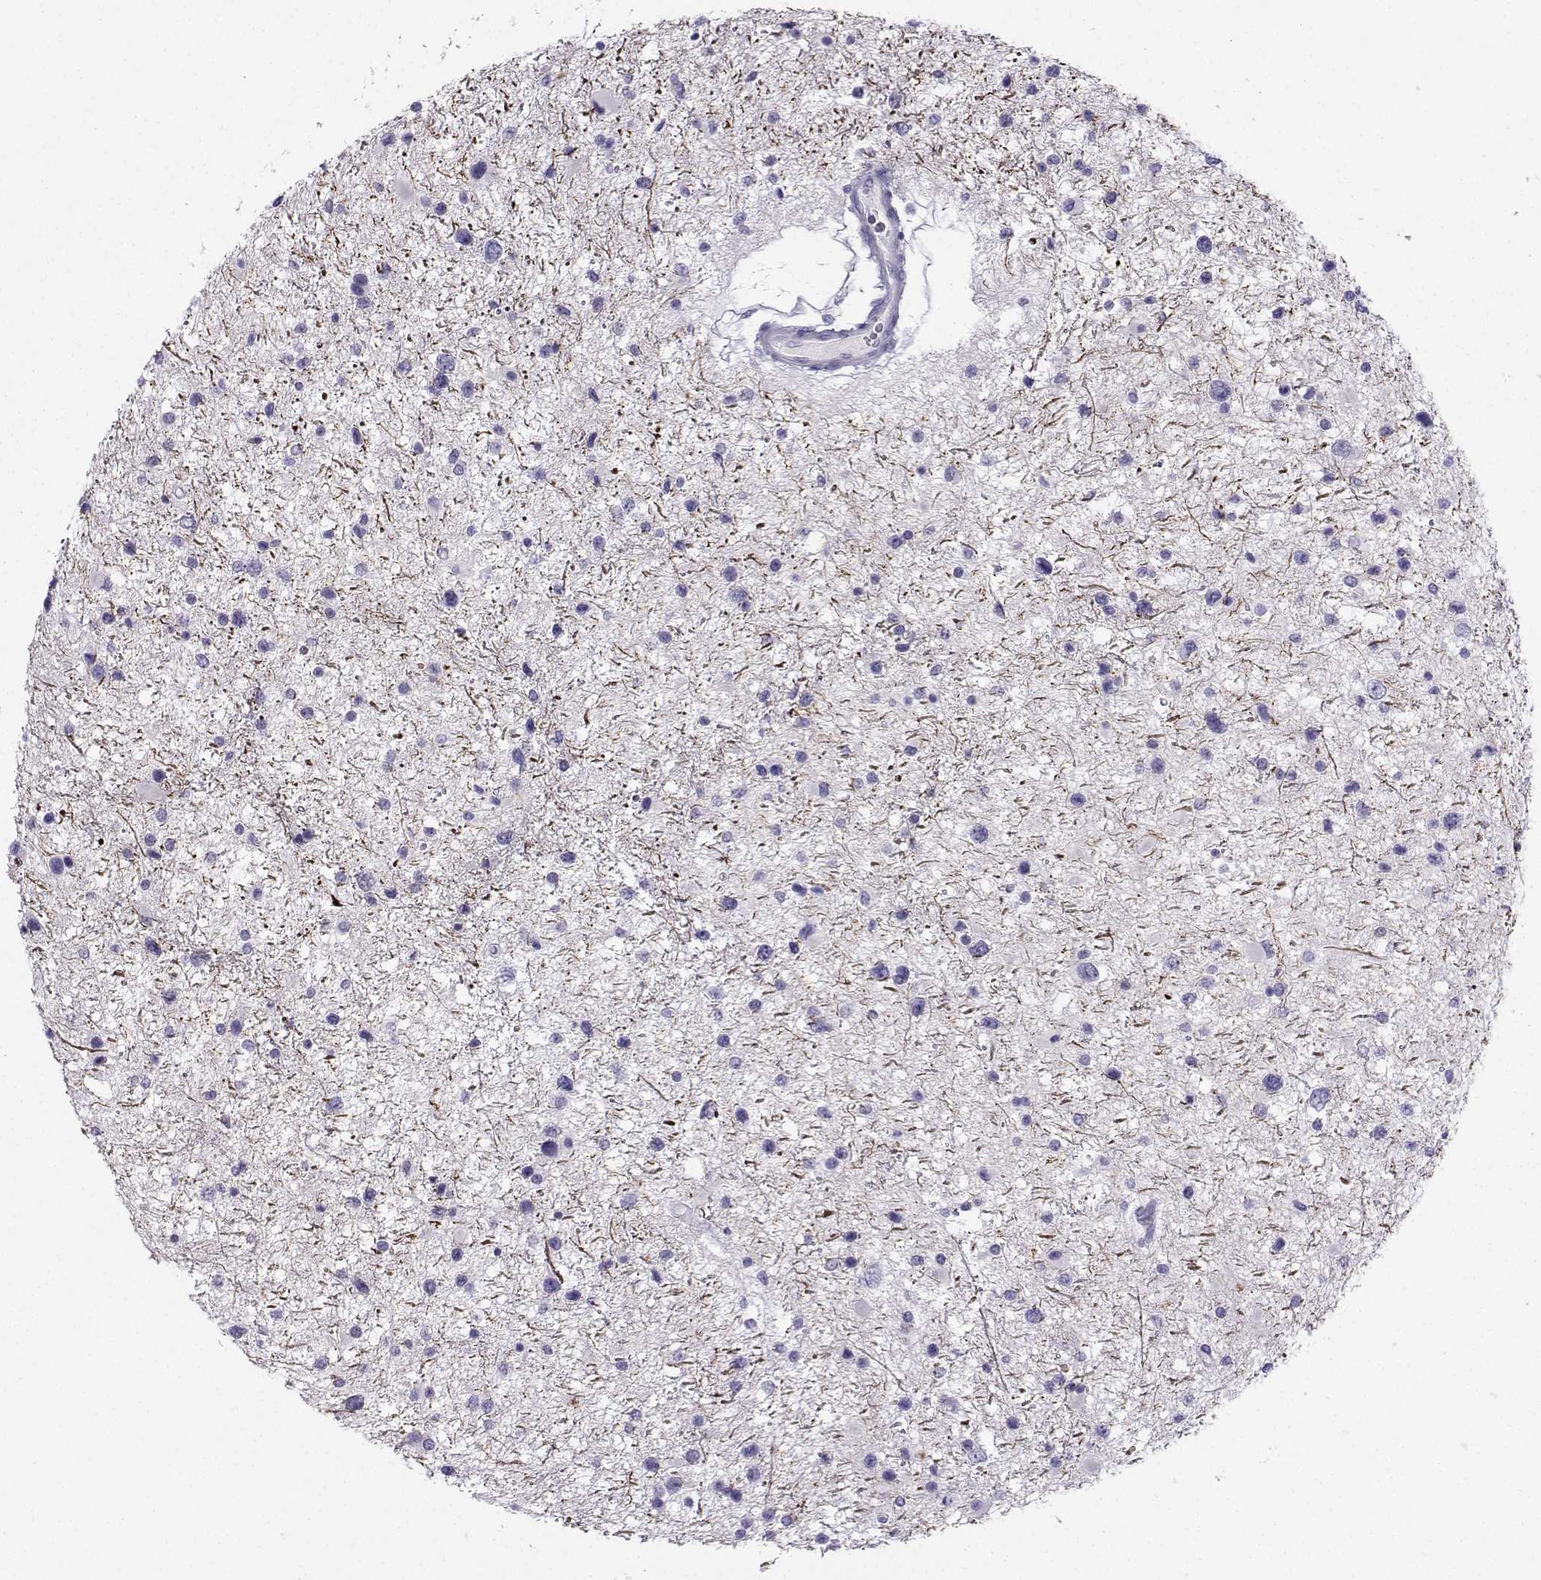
{"staining": {"intensity": "negative", "quantity": "none", "location": "none"}, "tissue": "glioma", "cell_type": "Tumor cells", "image_type": "cancer", "snomed": [{"axis": "morphology", "description": "Glioma, malignant, Low grade"}, {"axis": "topography", "description": "Brain"}], "caption": "A photomicrograph of human glioma is negative for staining in tumor cells. (Immunohistochemistry, brightfield microscopy, high magnification).", "gene": "NEFL", "patient": {"sex": "female", "age": 32}}